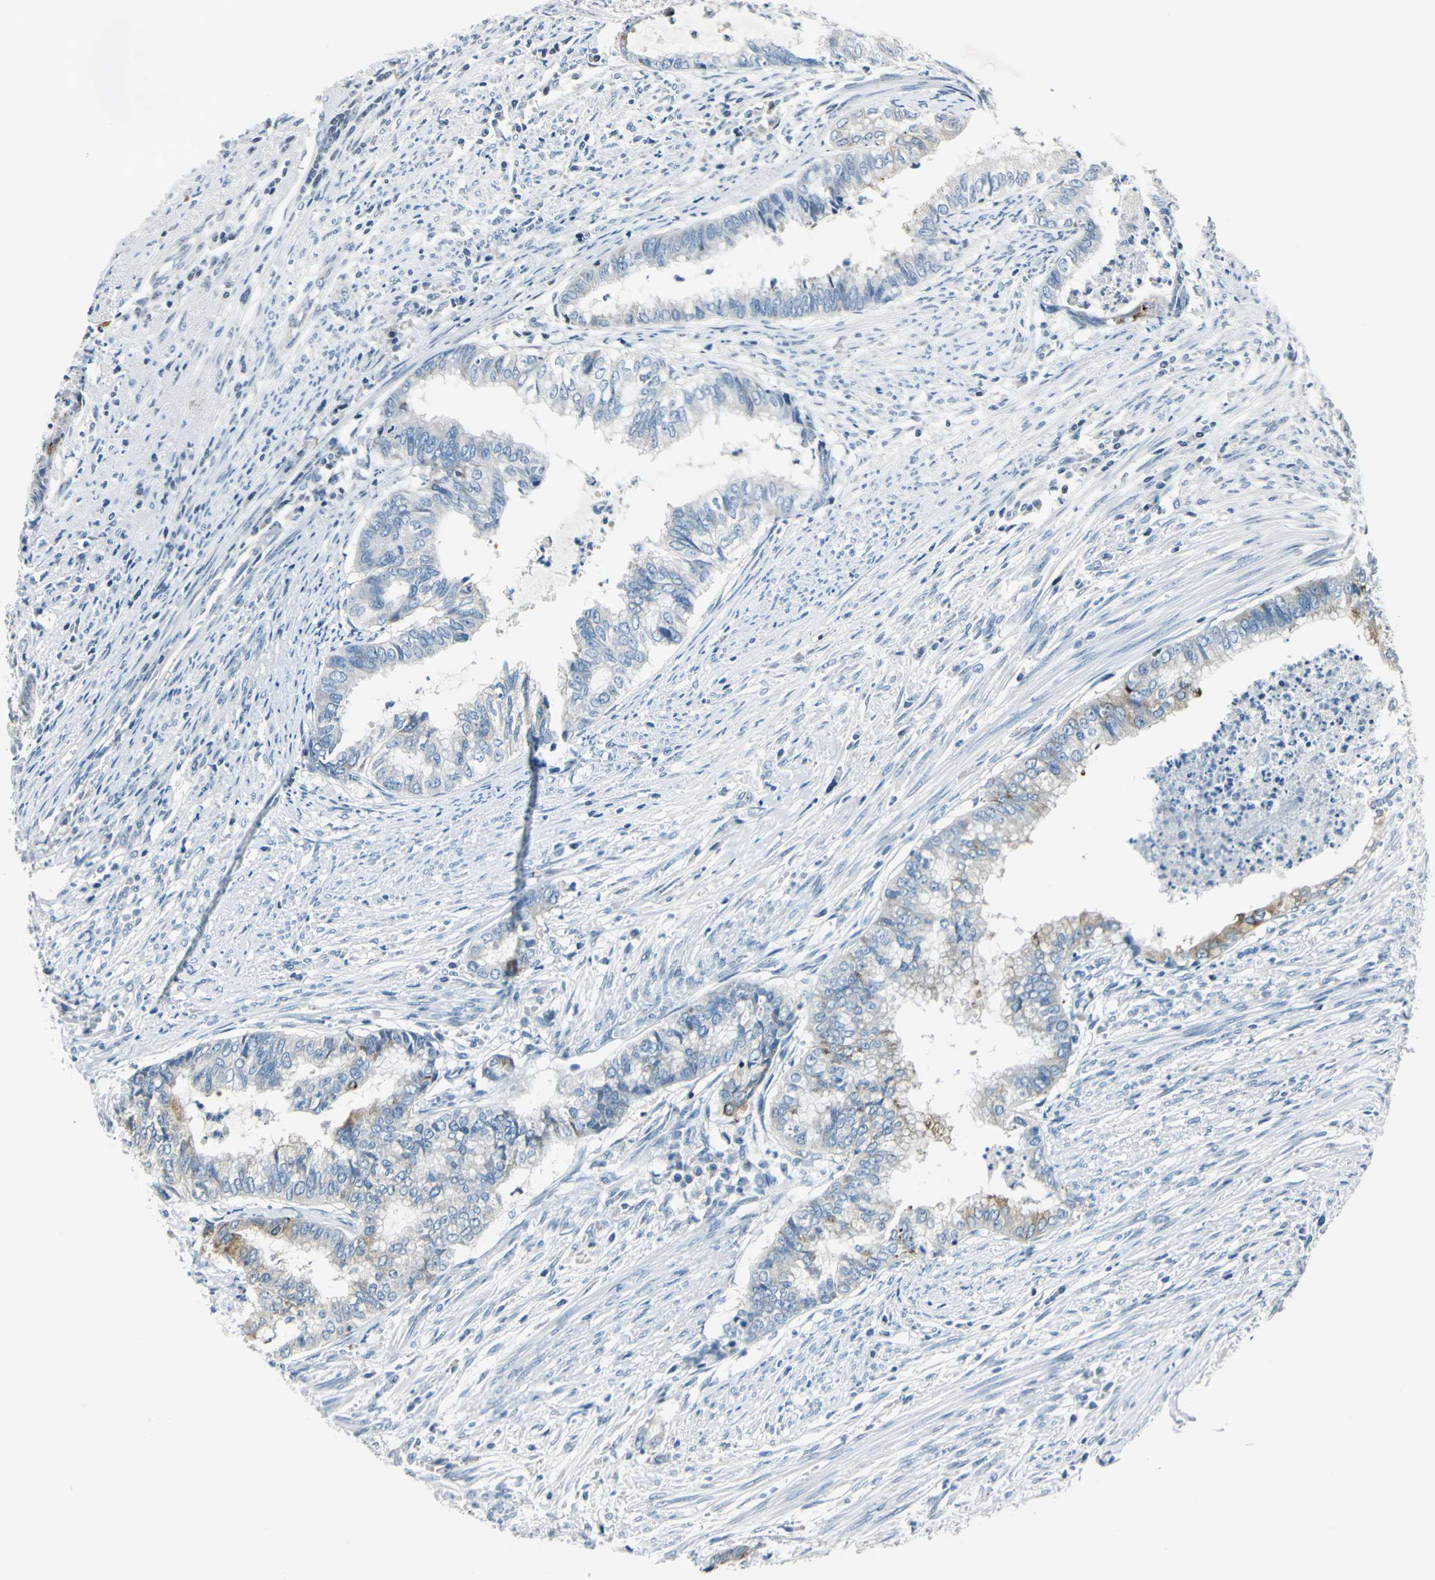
{"staining": {"intensity": "moderate", "quantity": "<25%", "location": "cytoplasmic/membranous"}, "tissue": "endometrial cancer", "cell_type": "Tumor cells", "image_type": "cancer", "snomed": [{"axis": "morphology", "description": "Adenocarcinoma, NOS"}, {"axis": "topography", "description": "Endometrium"}], "caption": "Moderate cytoplasmic/membranous protein expression is seen in about <25% of tumor cells in endometrial cancer.", "gene": "HCFC2", "patient": {"sex": "female", "age": 79}}